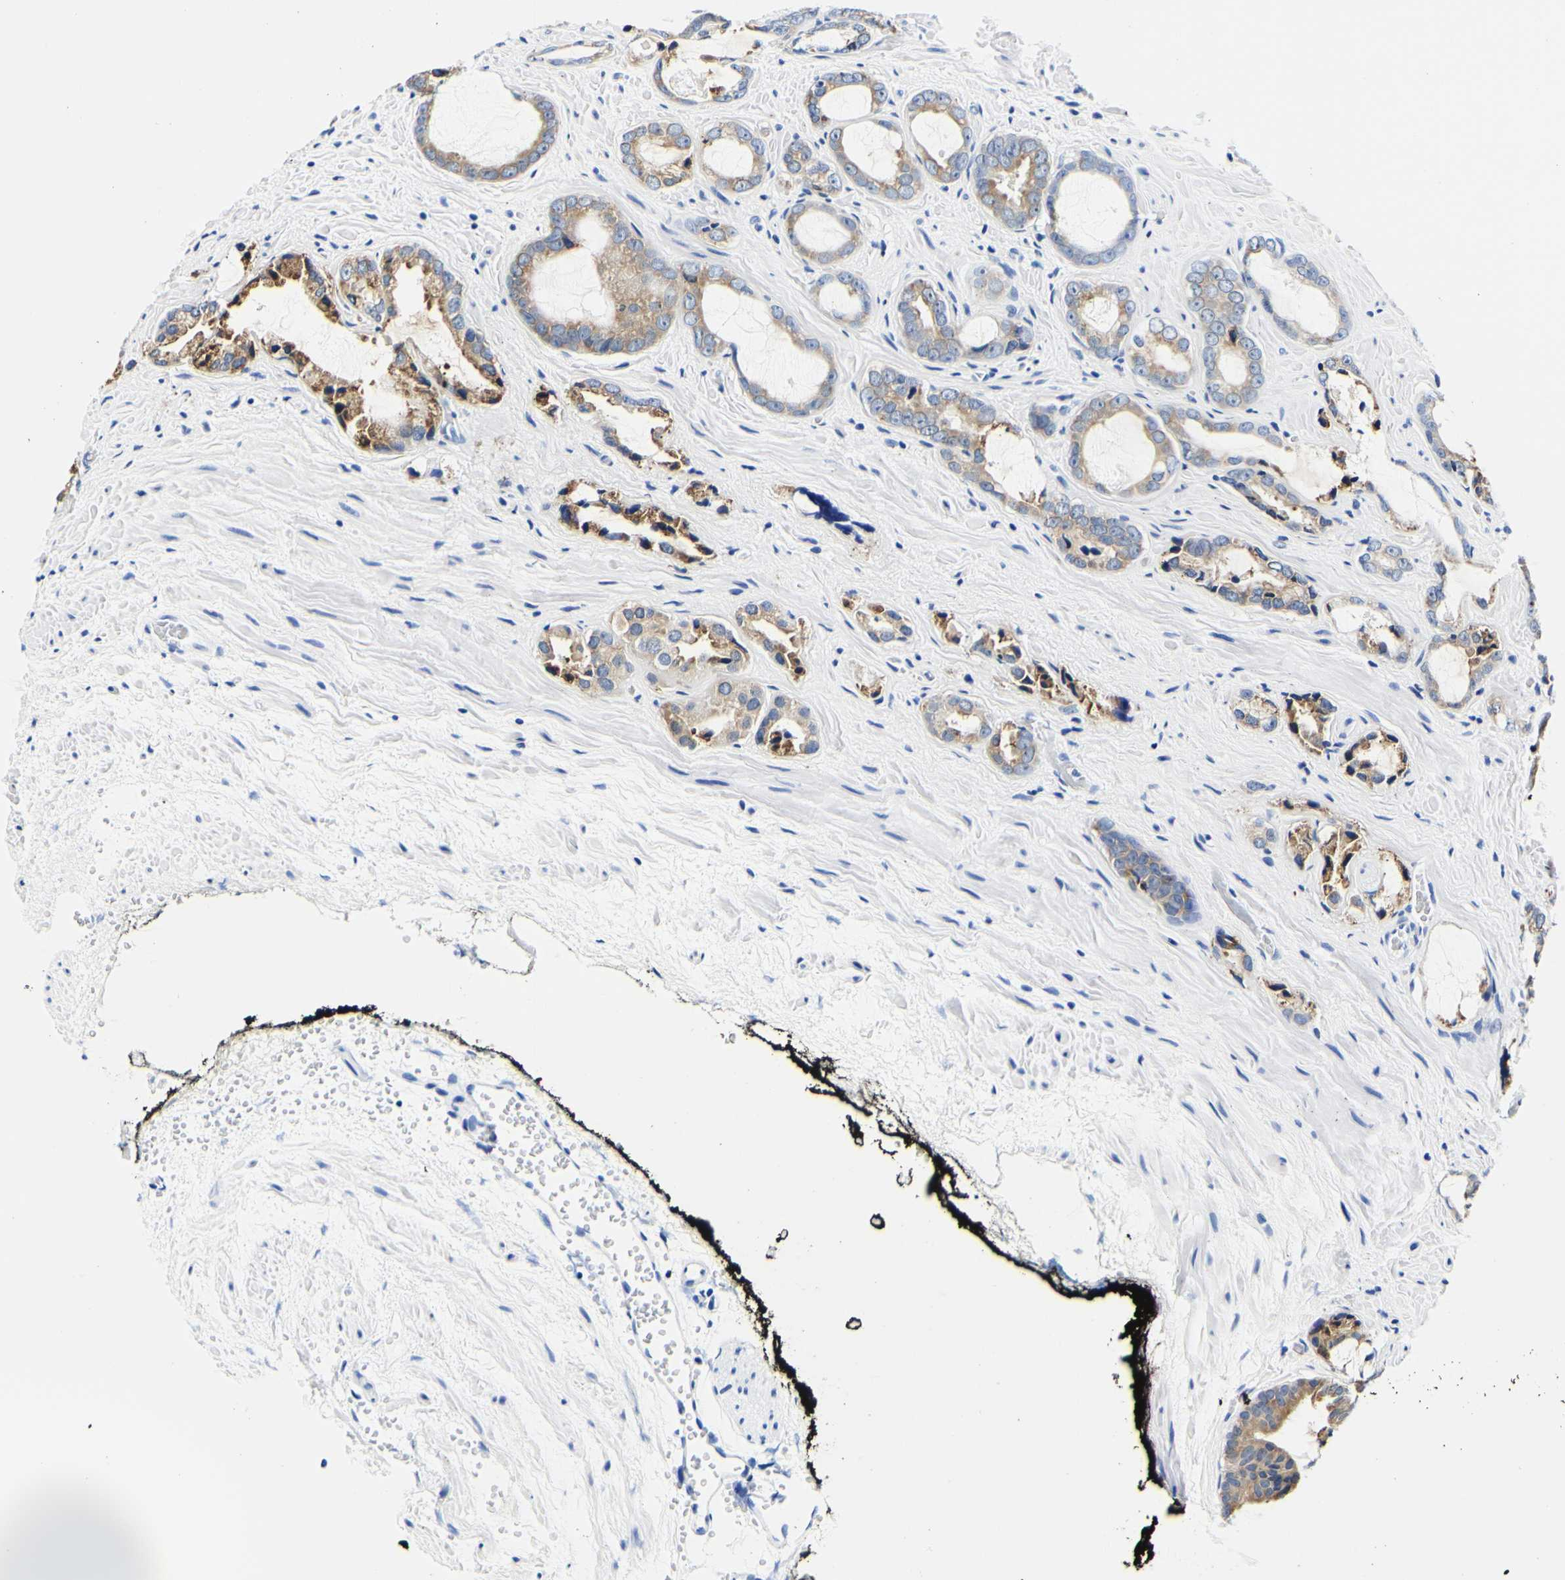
{"staining": {"intensity": "moderate", "quantity": "<25%", "location": "cytoplasmic/membranous"}, "tissue": "prostate cancer", "cell_type": "Tumor cells", "image_type": "cancer", "snomed": [{"axis": "morphology", "description": "Adenocarcinoma, Low grade"}, {"axis": "topography", "description": "Prostate"}], "caption": "Immunohistochemistry of prostate cancer (low-grade adenocarcinoma) exhibits low levels of moderate cytoplasmic/membranous staining in about <25% of tumor cells.", "gene": "P4HB", "patient": {"sex": "male", "age": 60}}